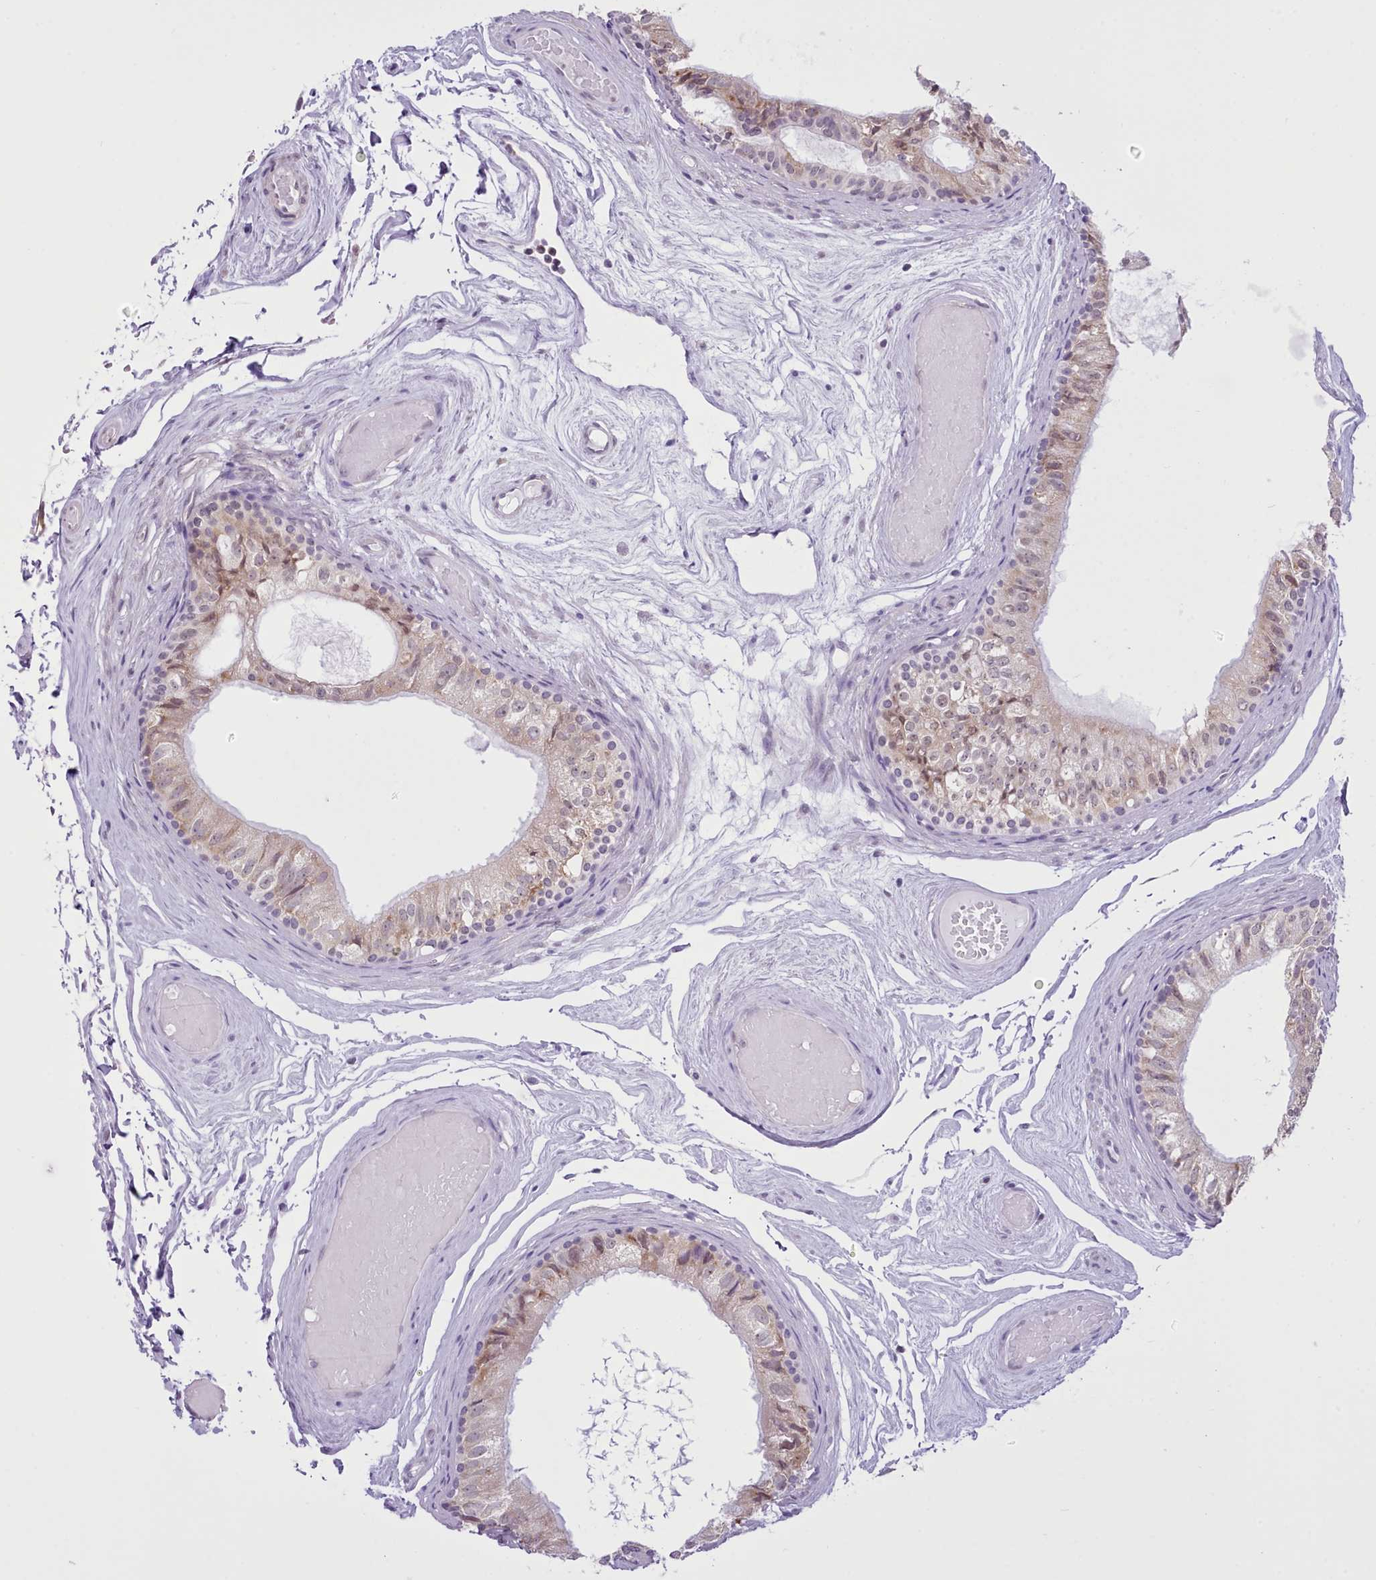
{"staining": {"intensity": "moderate", "quantity": "25%-75%", "location": "cytoplasmic/membranous"}, "tissue": "epididymis", "cell_type": "Glandular cells", "image_type": "normal", "snomed": [{"axis": "morphology", "description": "Normal tissue, NOS"}, {"axis": "topography", "description": "Epididymis"}], "caption": "Brown immunohistochemical staining in unremarkable epididymis demonstrates moderate cytoplasmic/membranous expression in approximately 25%-75% of glandular cells.", "gene": "SEC61B", "patient": {"sex": "male", "age": 79}}